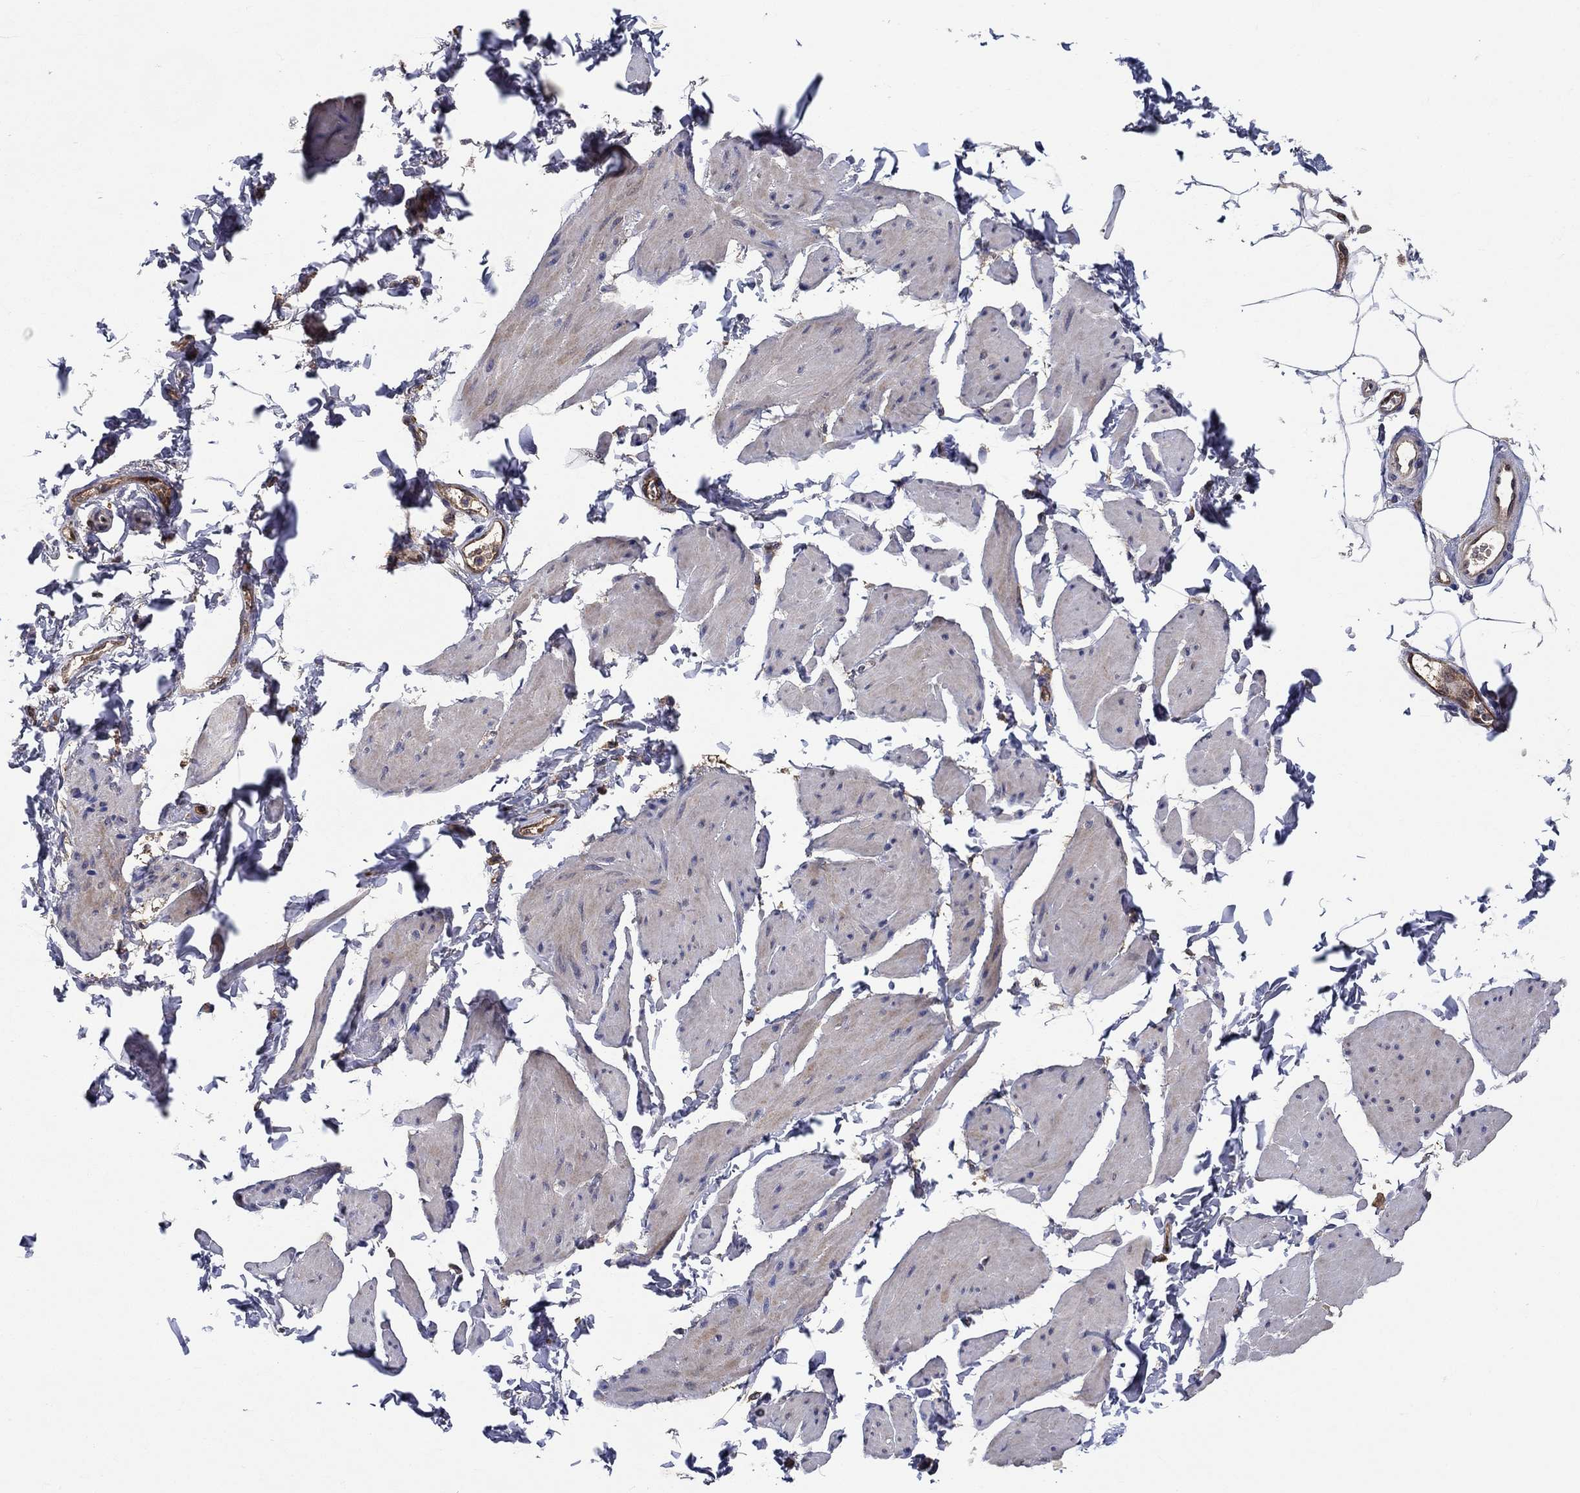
{"staining": {"intensity": "weak", "quantity": "25%-75%", "location": "cytoplasmic/membranous"}, "tissue": "smooth muscle", "cell_type": "Smooth muscle cells", "image_type": "normal", "snomed": [{"axis": "morphology", "description": "Normal tissue, NOS"}, {"axis": "topography", "description": "Adipose tissue"}, {"axis": "topography", "description": "Smooth muscle"}, {"axis": "topography", "description": "Peripheral nerve tissue"}], "caption": "Benign smooth muscle was stained to show a protein in brown. There is low levels of weak cytoplasmic/membranous expression in approximately 25%-75% of smooth muscle cells. The staining was performed using DAB to visualize the protein expression in brown, while the nuclei were stained in blue with hematoxylin (Magnification: 20x).", "gene": "AGFG2", "patient": {"sex": "male", "age": 83}}